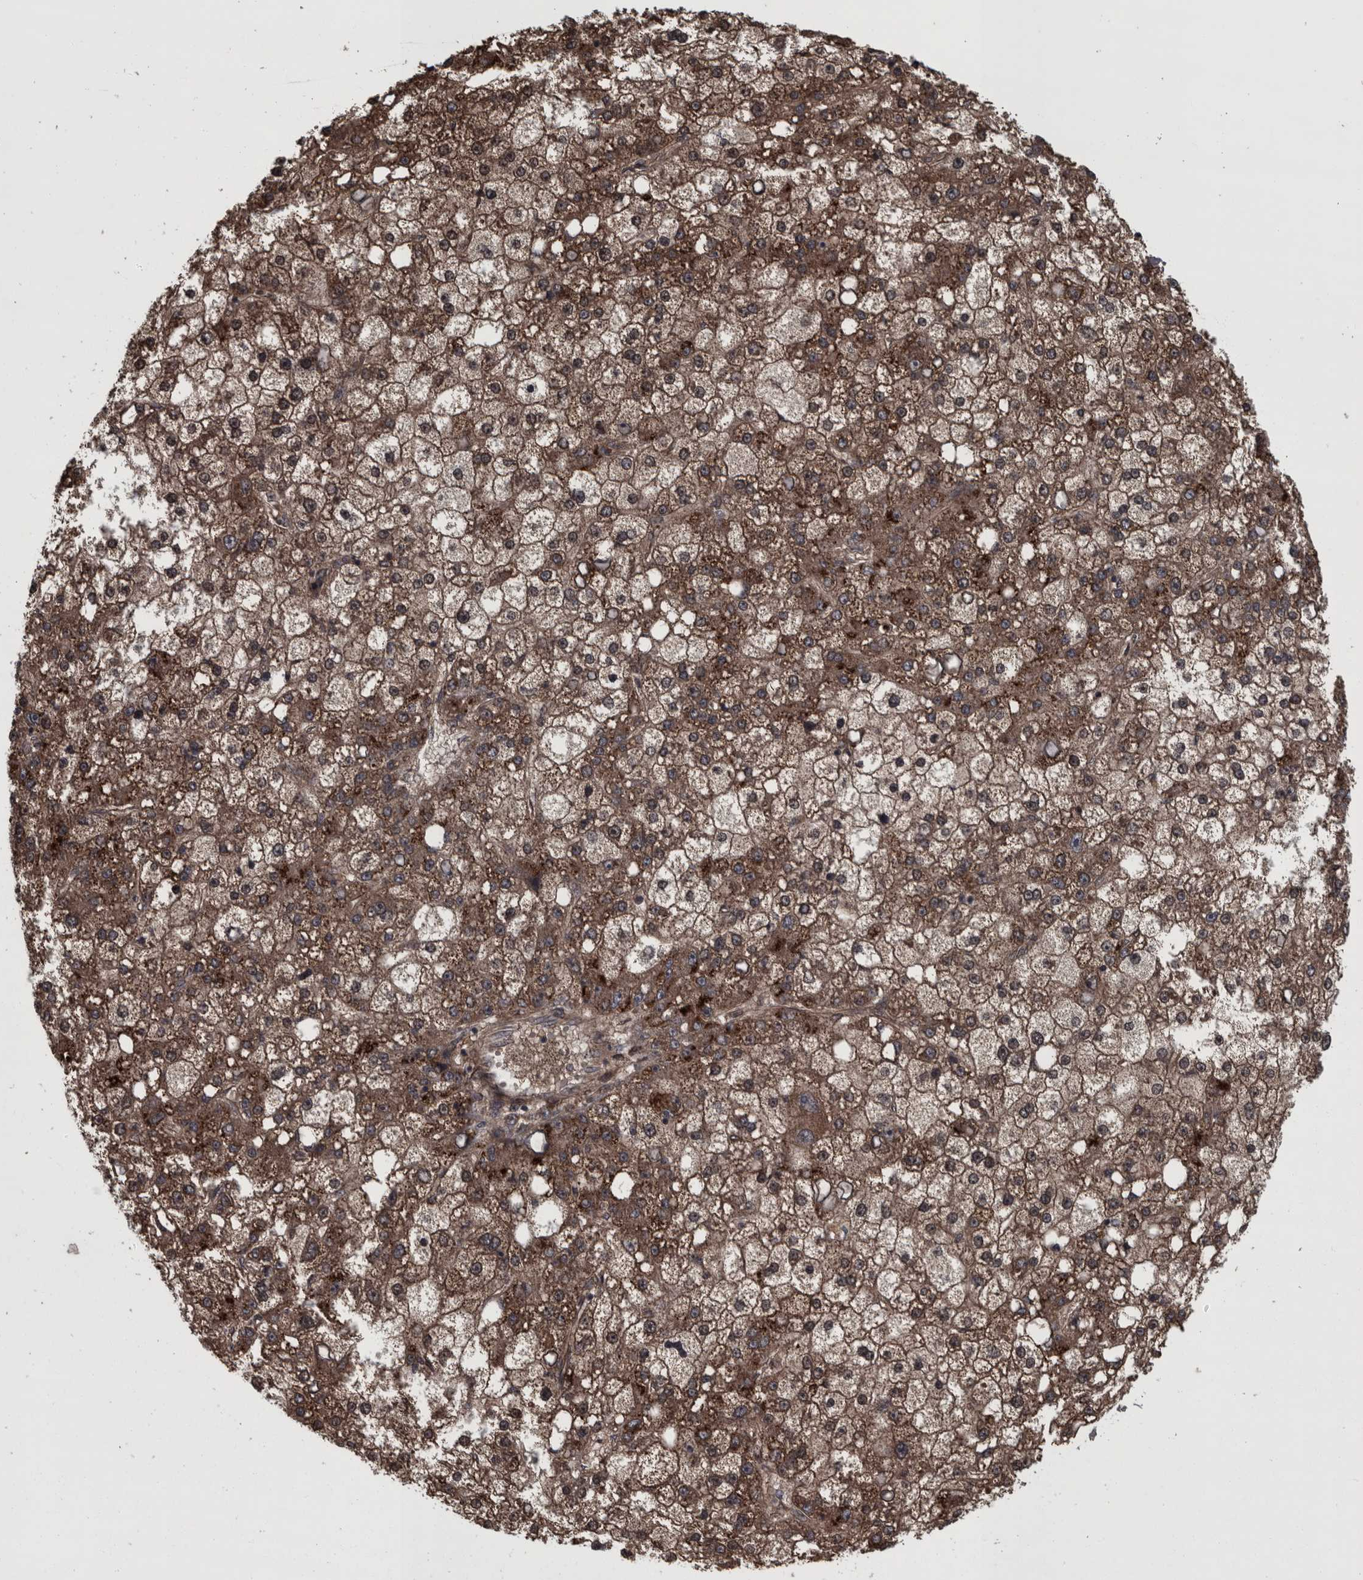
{"staining": {"intensity": "moderate", "quantity": ">75%", "location": "cytoplasmic/membranous"}, "tissue": "liver cancer", "cell_type": "Tumor cells", "image_type": "cancer", "snomed": [{"axis": "morphology", "description": "Carcinoma, Hepatocellular, NOS"}, {"axis": "topography", "description": "Liver"}], "caption": "Immunohistochemistry (IHC) (DAB (3,3'-diaminobenzidine)) staining of liver cancer displays moderate cytoplasmic/membranous protein expression in about >75% of tumor cells.", "gene": "RSU1", "patient": {"sex": "male", "age": 67}}